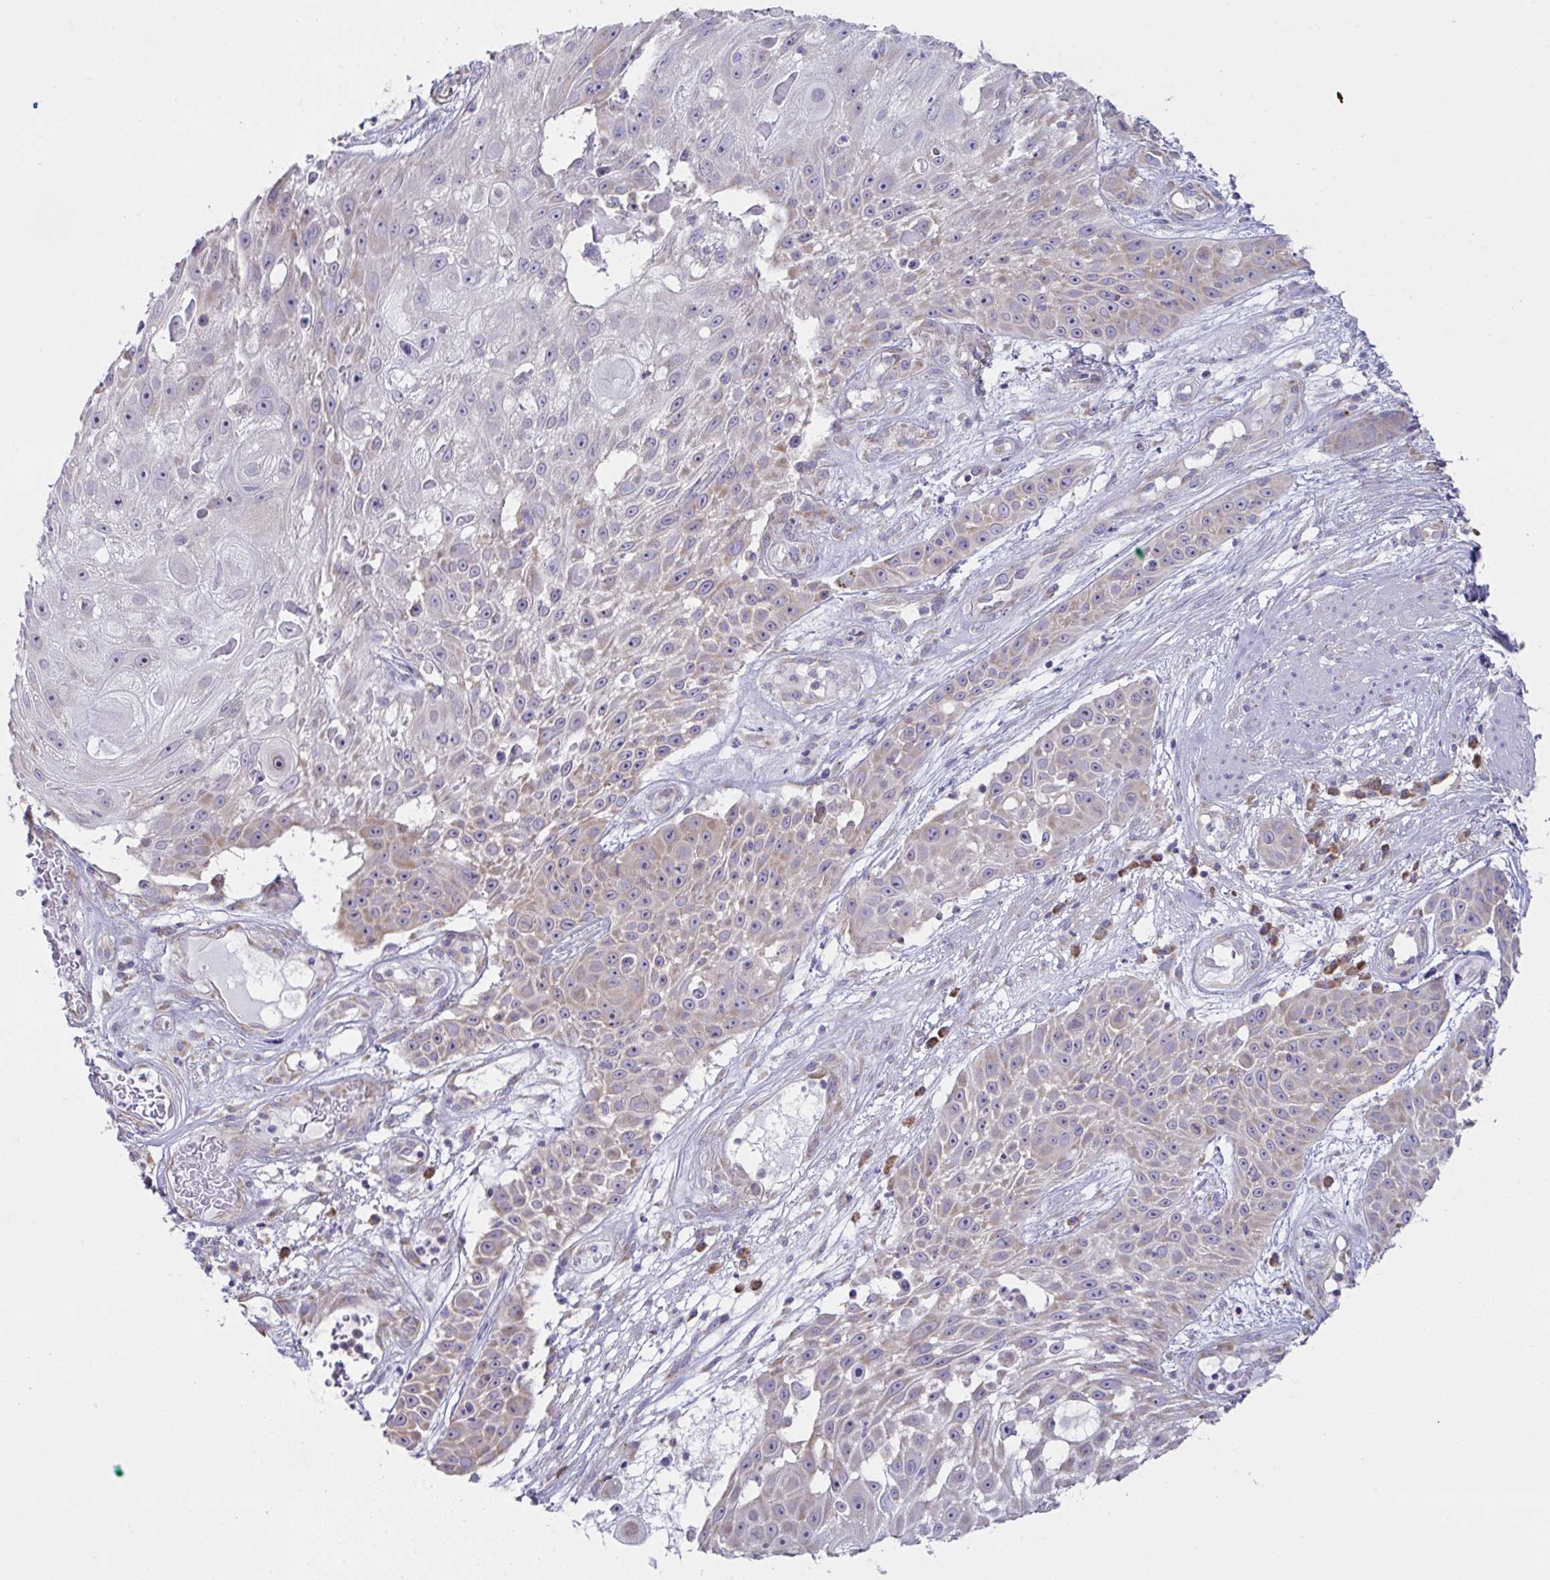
{"staining": {"intensity": "weak", "quantity": "25%-75%", "location": "cytoplasmic/membranous"}, "tissue": "skin cancer", "cell_type": "Tumor cells", "image_type": "cancer", "snomed": [{"axis": "morphology", "description": "Squamous cell carcinoma, NOS"}, {"axis": "topography", "description": "Skin"}], "caption": "This histopathology image reveals squamous cell carcinoma (skin) stained with immunohistochemistry (IHC) to label a protein in brown. The cytoplasmic/membranous of tumor cells show weak positivity for the protein. Nuclei are counter-stained blue.", "gene": "FAU", "patient": {"sex": "female", "age": 86}}